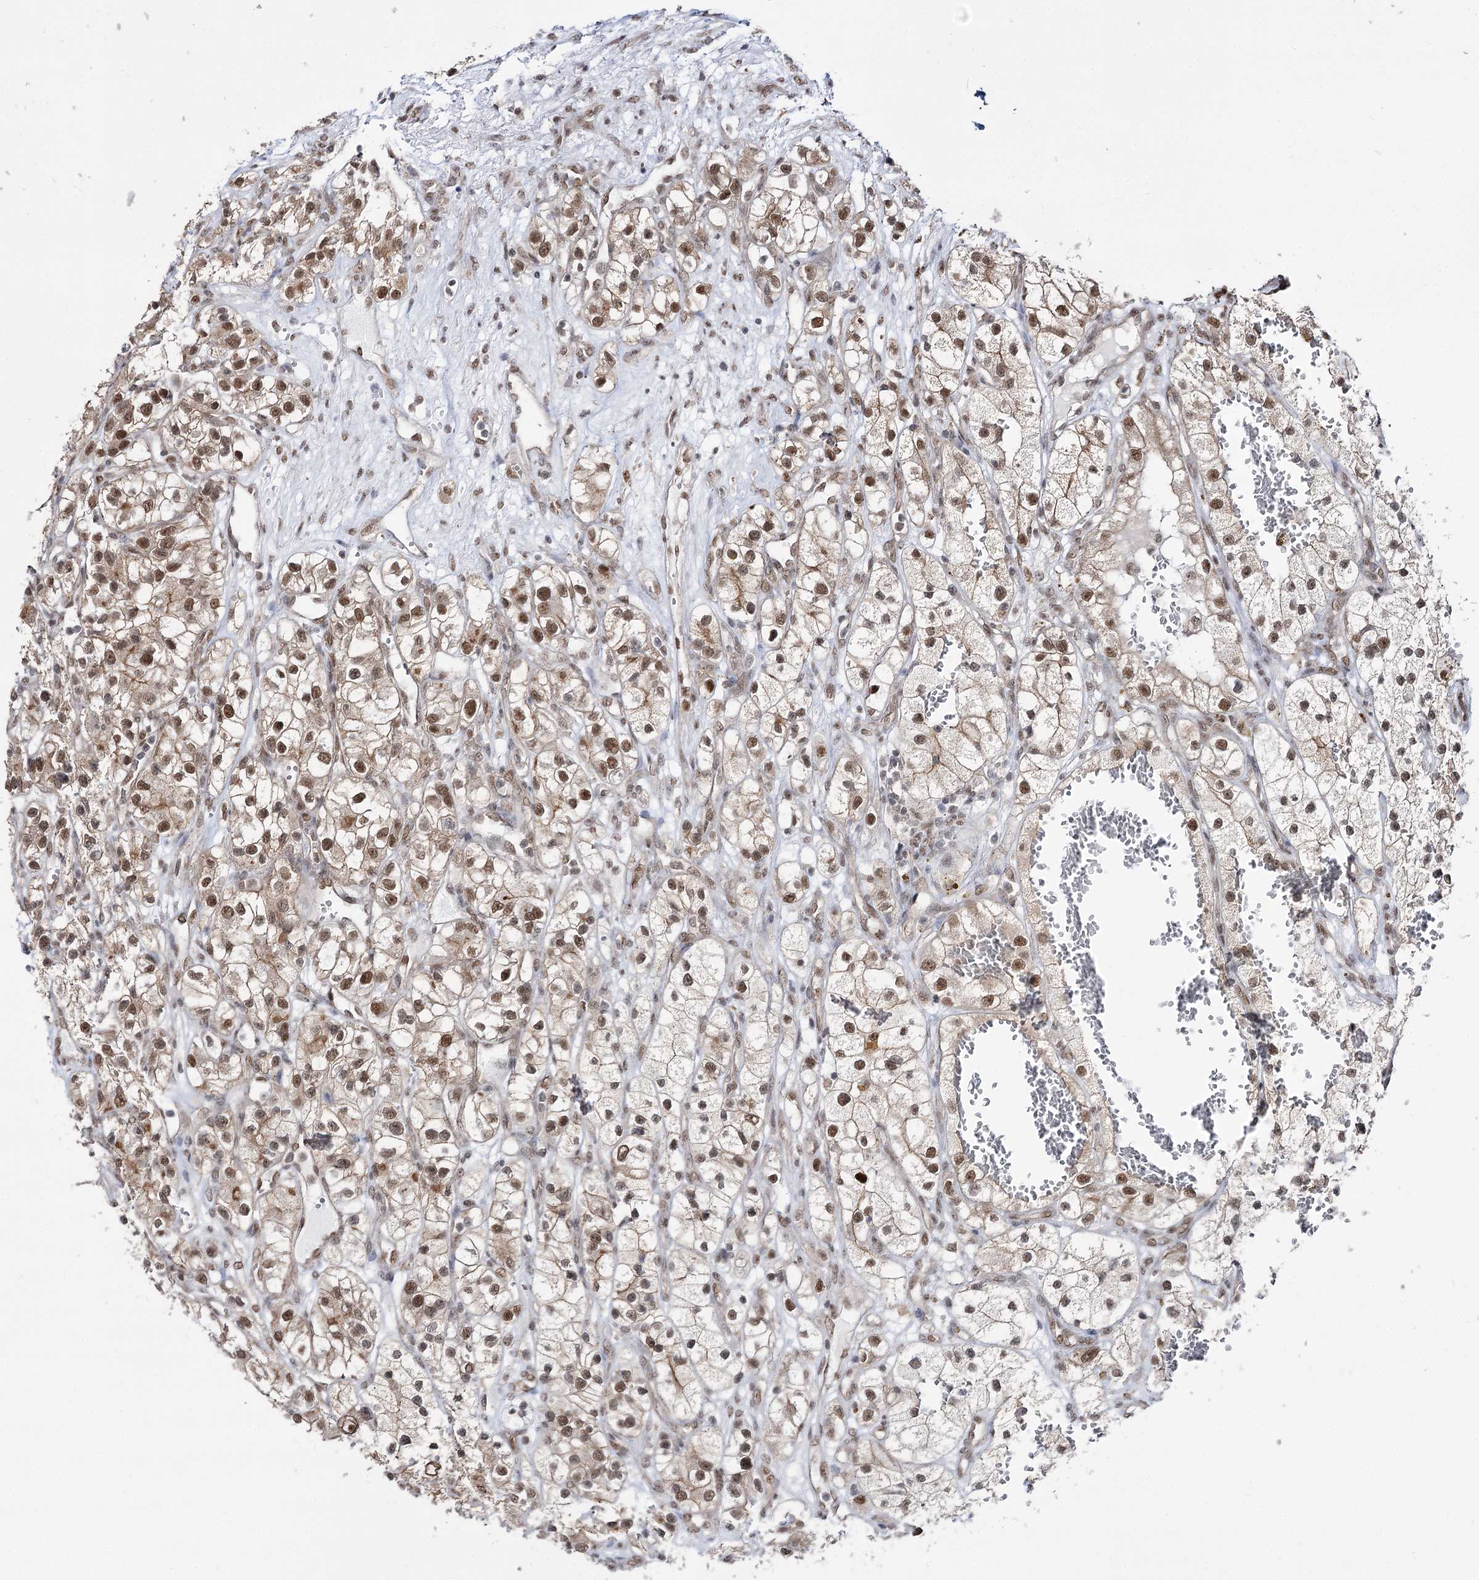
{"staining": {"intensity": "moderate", "quantity": ">75%", "location": "cytoplasmic/membranous,nuclear"}, "tissue": "renal cancer", "cell_type": "Tumor cells", "image_type": "cancer", "snomed": [{"axis": "morphology", "description": "Adenocarcinoma, NOS"}, {"axis": "topography", "description": "Kidney"}], "caption": "Approximately >75% of tumor cells in human adenocarcinoma (renal) demonstrate moderate cytoplasmic/membranous and nuclear protein expression as visualized by brown immunohistochemical staining.", "gene": "VGLL4", "patient": {"sex": "female", "age": 57}}